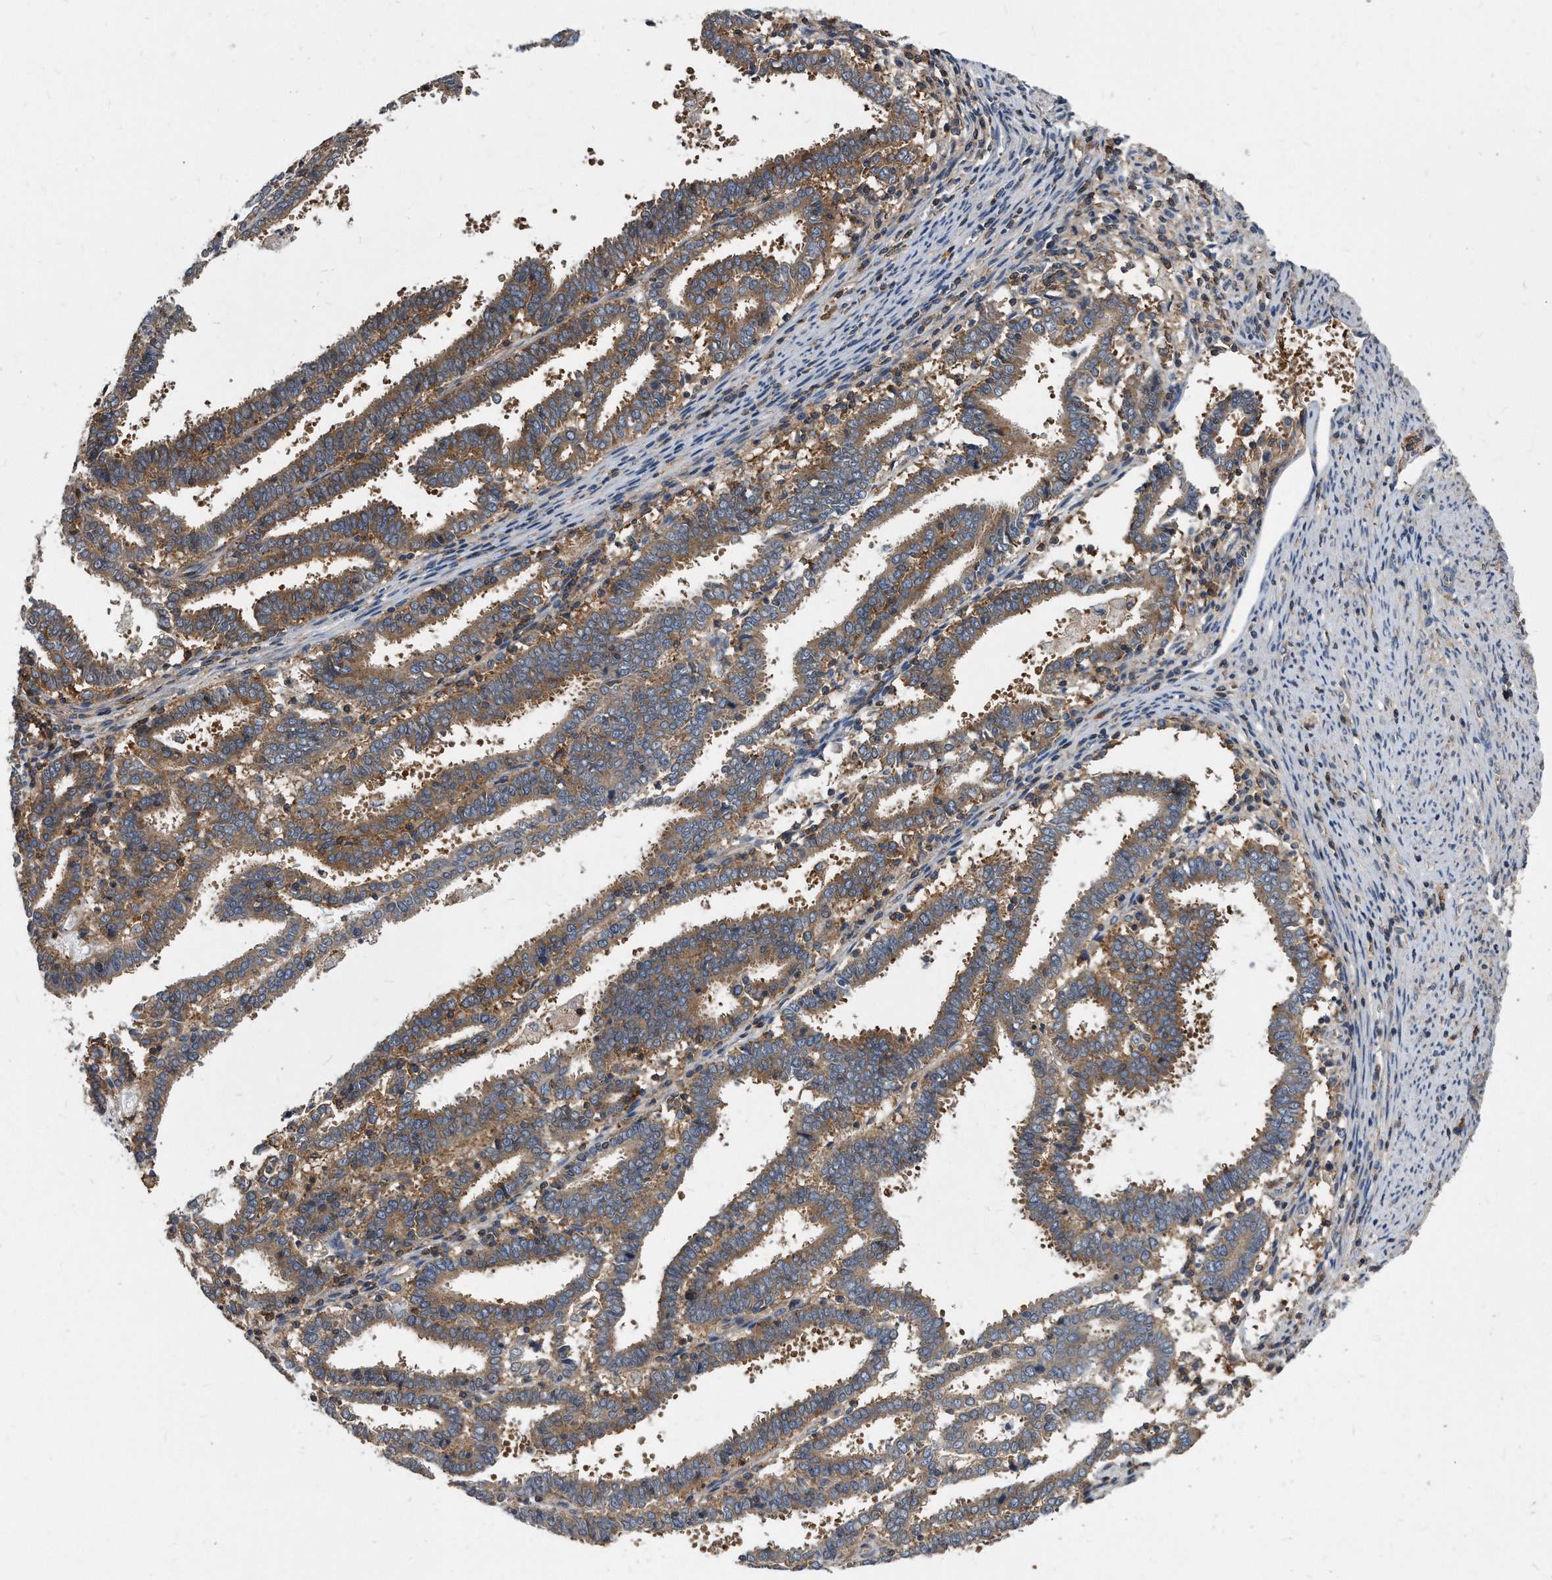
{"staining": {"intensity": "moderate", "quantity": ">75%", "location": "cytoplasmic/membranous"}, "tissue": "endometrial cancer", "cell_type": "Tumor cells", "image_type": "cancer", "snomed": [{"axis": "morphology", "description": "Adenocarcinoma, NOS"}, {"axis": "topography", "description": "Uterus"}], "caption": "A histopathology image showing moderate cytoplasmic/membranous positivity in about >75% of tumor cells in endometrial adenocarcinoma, as visualized by brown immunohistochemical staining.", "gene": "ATG5", "patient": {"sex": "female", "age": 83}}